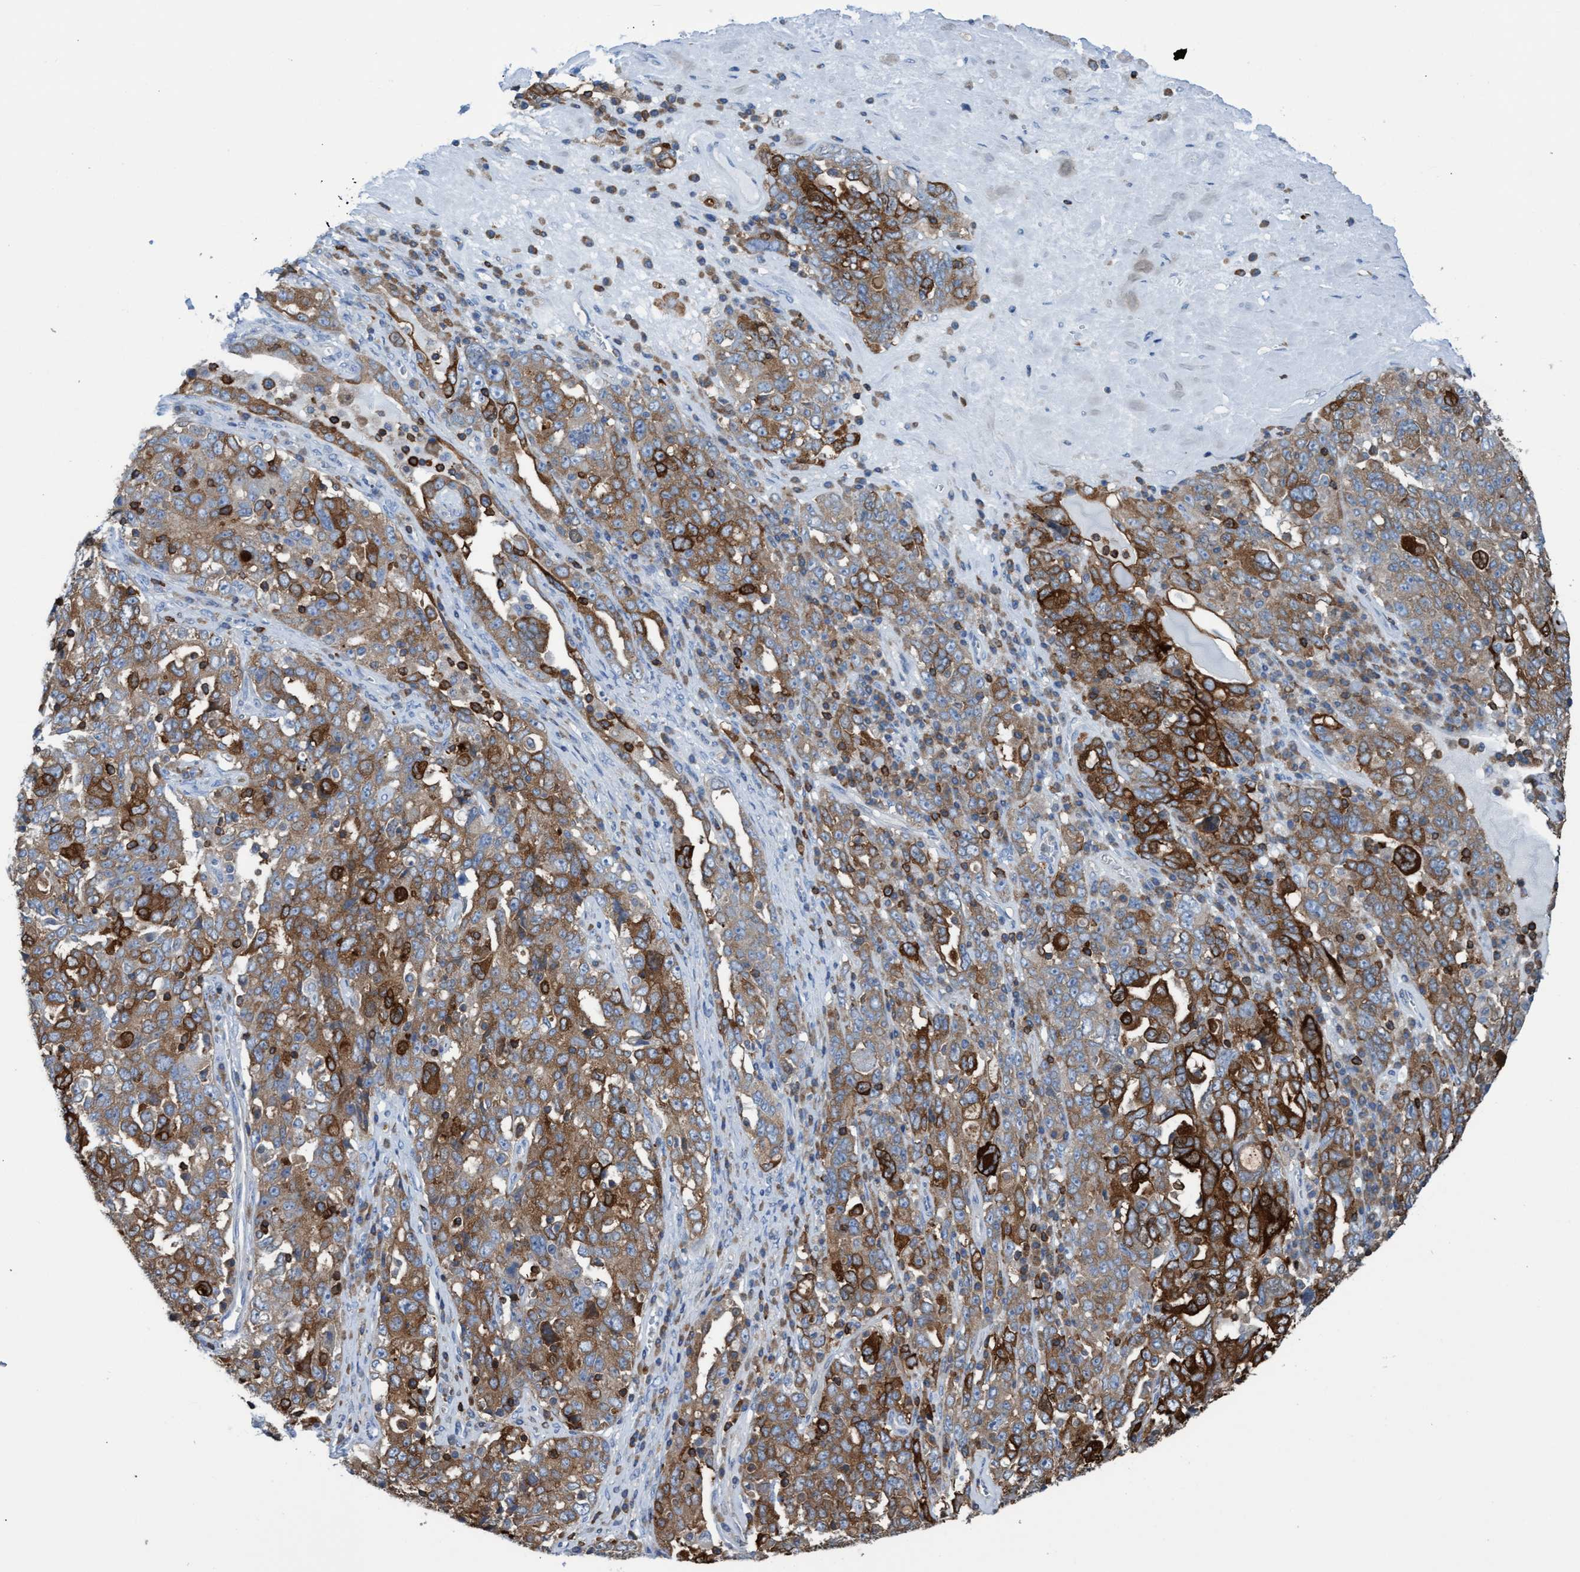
{"staining": {"intensity": "moderate", "quantity": ">75%", "location": "cytoplasmic/membranous"}, "tissue": "ovarian cancer", "cell_type": "Tumor cells", "image_type": "cancer", "snomed": [{"axis": "morphology", "description": "Carcinoma, endometroid"}, {"axis": "topography", "description": "Ovary"}], "caption": "This image displays ovarian cancer stained with immunohistochemistry (IHC) to label a protein in brown. The cytoplasmic/membranous of tumor cells show moderate positivity for the protein. Nuclei are counter-stained blue.", "gene": "EZR", "patient": {"sex": "female", "age": 62}}